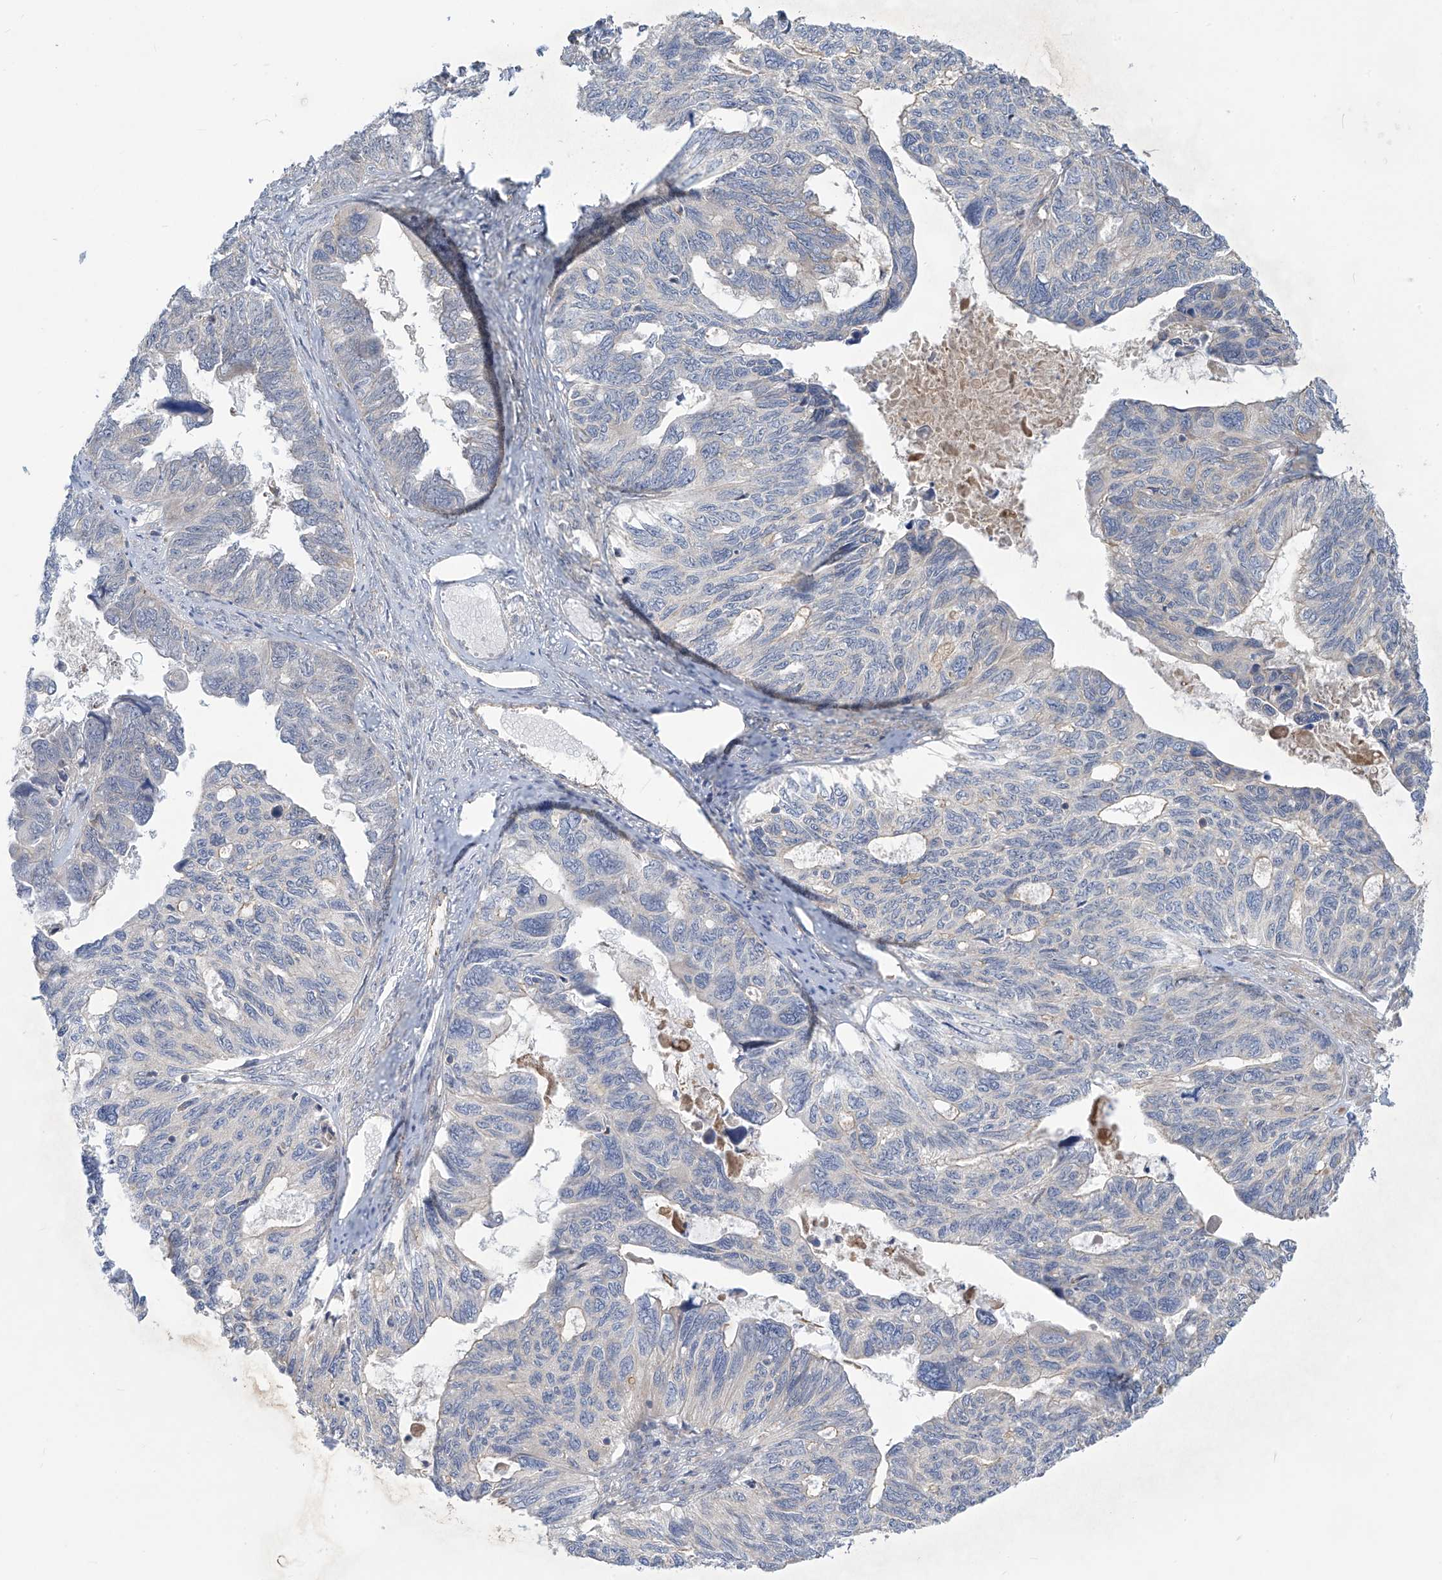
{"staining": {"intensity": "negative", "quantity": "none", "location": "none"}, "tissue": "ovarian cancer", "cell_type": "Tumor cells", "image_type": "cancer", "snomed": [{"axis": "morphology", "description": "Cystadenocarcinoma, serous, NOS"}, {"axis": "topography", "description": "Ovary"}], "caption": "This is an IHC photomicrograph of ovarian cancer (serous cystadenocarcinoma). There is no positivity in tumor cells.", "gene": "ADAT2", "patient": {"sex": "female", "age": 79}}